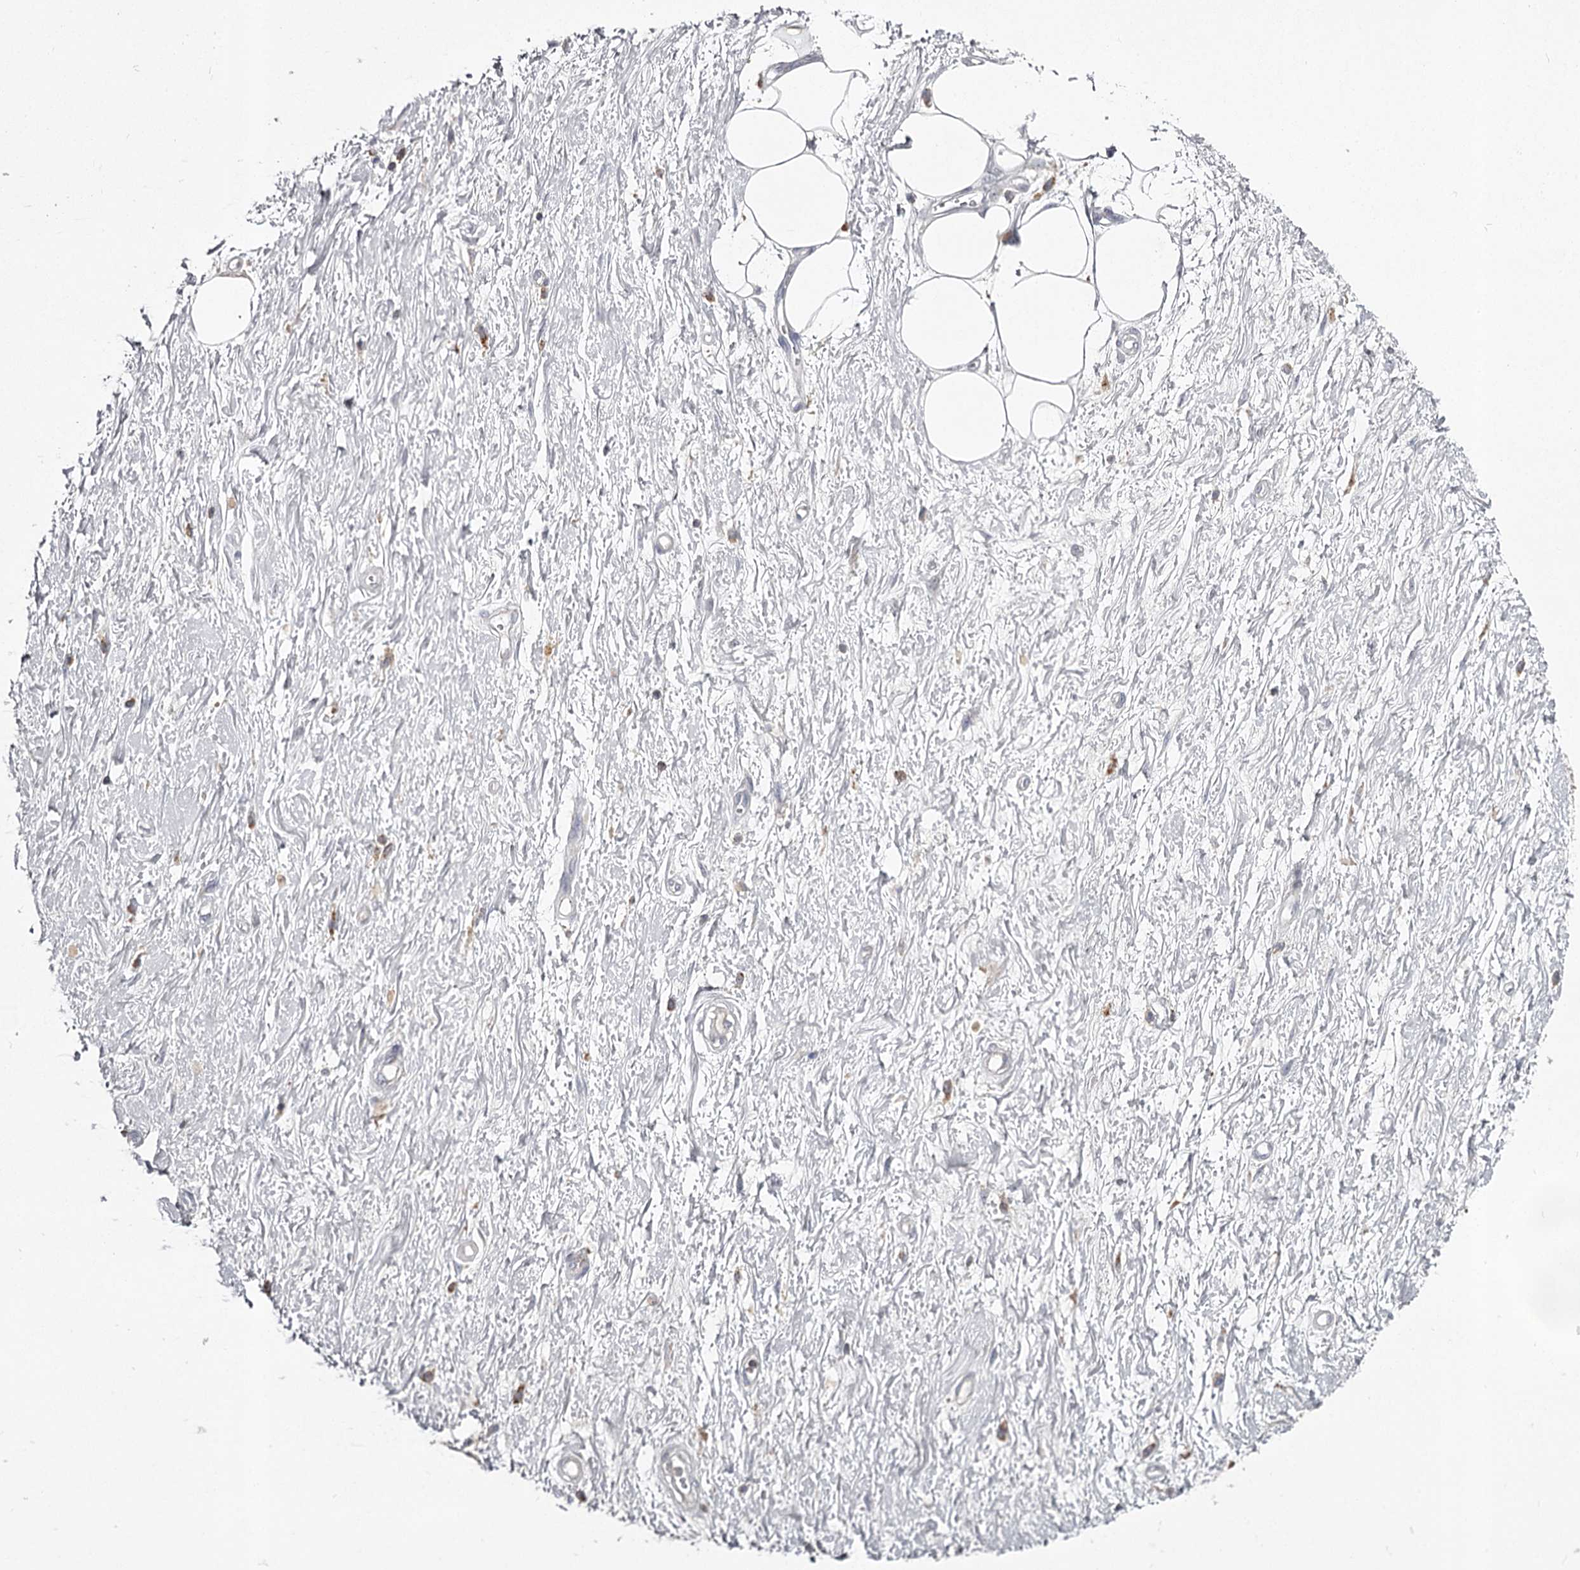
{"staining": {"intensity": "negative", "quantity": "none", "location": "none"}, "tissue": "adipose tissue", "cell_type": "Adipocytes", "image_type": "normal", "snomed": [{"axis": "morphology", "description": "Normal tissue, NOS"}, {"axis": "morphology", "description": "Adenocarcinoma, NOS"}, {"axis": "topography", "description": "Pancreas"}, {"axis": "topography", "description": "Peripheral nerve tissue"}], "caption": "DAB (3,3'-diaminobenzidine) immunohistochemical staining of unremarkable human adipose tissue reveals no significant positivity in adipocytes.", "gene": "RASSF6", "patient": {"sex": "male", "age": 59}}